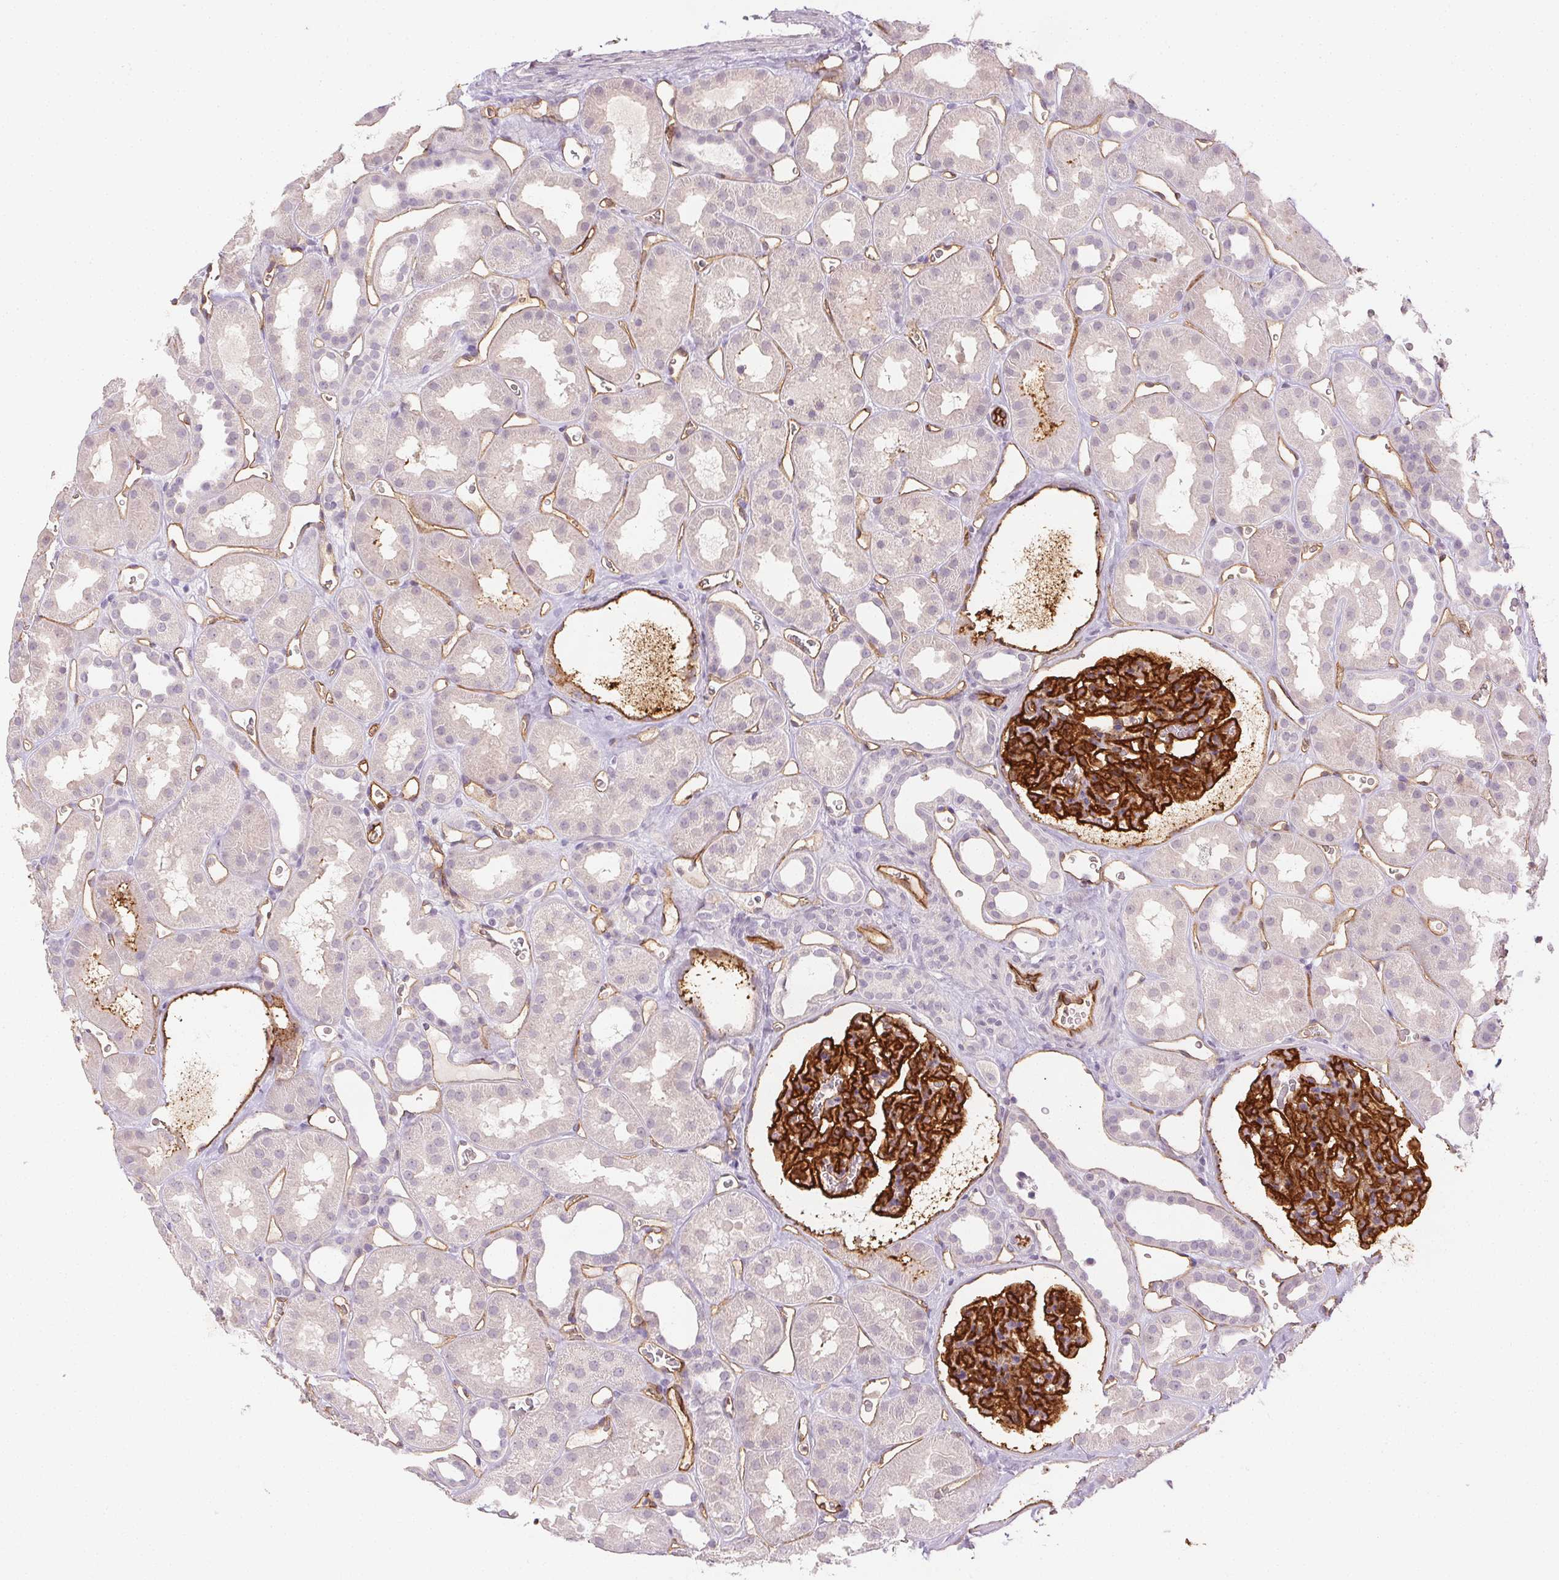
{"staining": {"intensity": "strong", "quantity": "25%-75%", "location": "cytoplasmic/membranous"}, "tissue": "kidney", "cell_type": "Cells in glomeruli", "image_type": "normal", "snomed": [{"axis": "morphology", "description": "Normal tissue, NOS"}, {"axis": "topography", "description": "Kidney"}], "caption": "Approximately 25%-75% of cells in glomeruli in normal kidney show strong cytoplasmic/membranous protein staining as visualized by brown immunohistochemical staining.", "gene": "PODXL", "patient": {"sex": "female", "age": 41}}